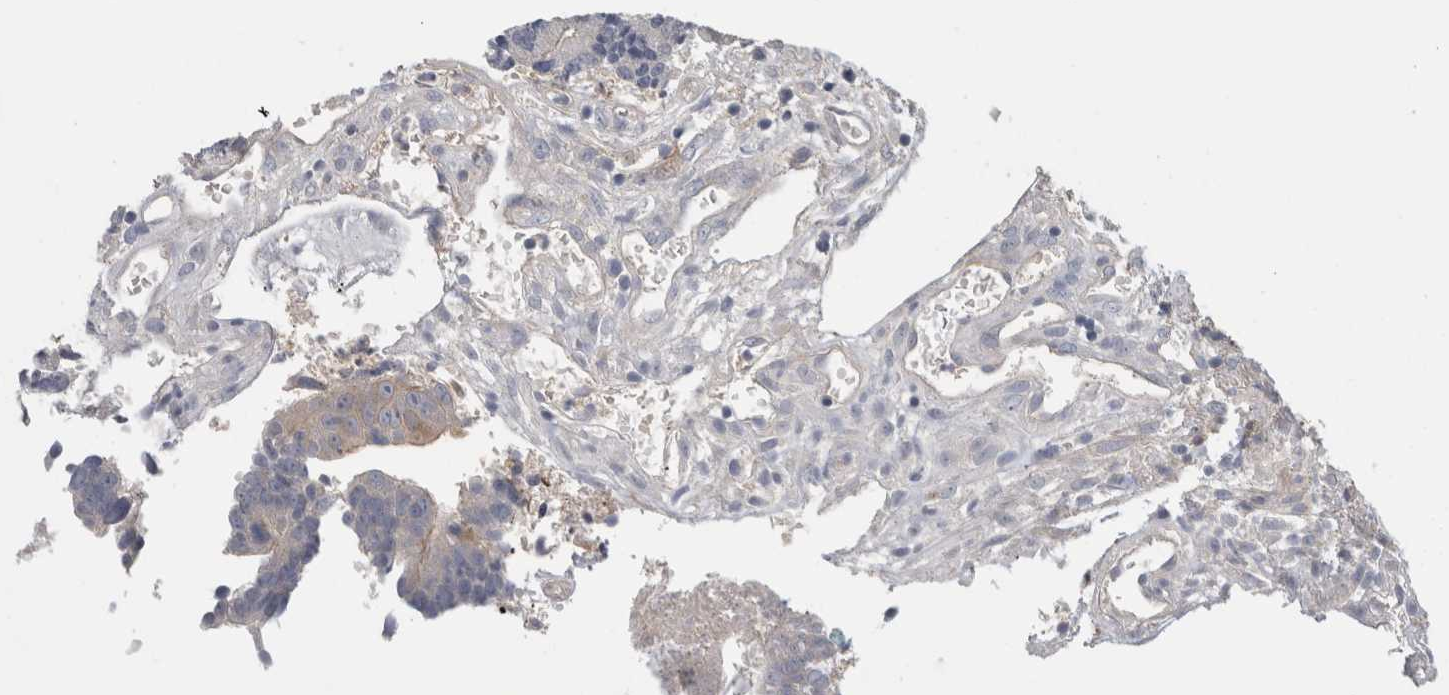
{"staining": {"intensity": "negative", "quantity": "none", "location": "none"}, "tissue": "colorectal cancer", "cell_type": "Tumor cells", "image_type": "cancer", "snomed": [{"axis": "morphology", "description": "Adenocarcinoma, NOS"}, {"axis": "topography", "description": "Rectum"}], "caption": "Tumor cells are negative for protein expression in human adenocarcinoma (colorectal).", "gene": "CD55", "patient": {"sex": "male", "age": 84}}